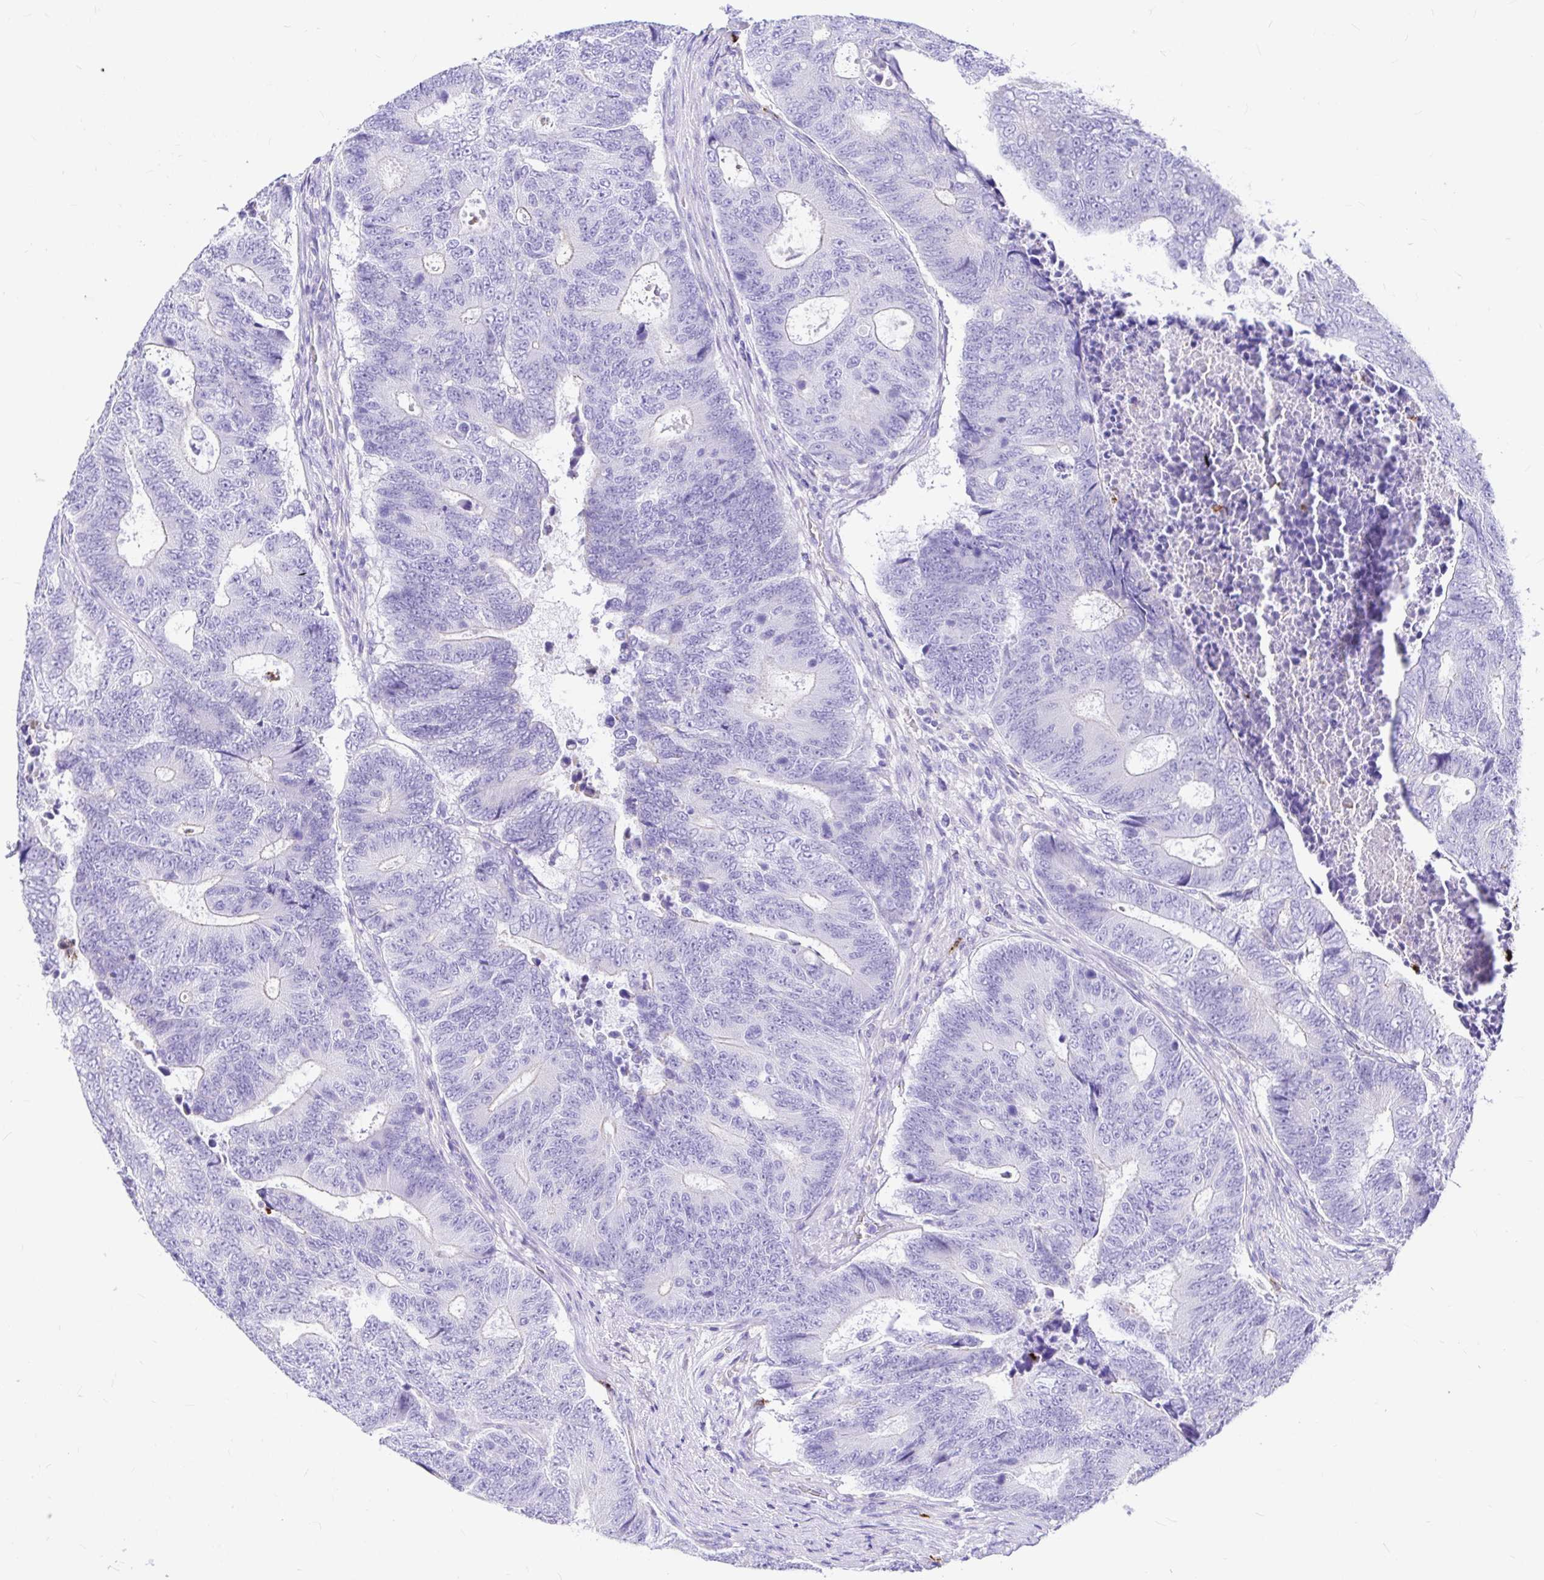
{"staining": {"intensity": "negative", "quantity": "none", "location": "none"}, "tissue": "colorectal cancer", "cell_type": "Tumor cells", "image_type": "cancer", "snomed": [{"axis": "morphology", "description": "Adenocarcinoma, NOS"}, {"axis": "topography", "description": "Colon"}], "caption": "A high-resolution micrograph shows immunohistochemistry (IHC) staining of colorectal cancer (adenocarcinoma), which displays no significant expression in tumor cells. (Brightfield microscopy of DAB IHC at high magnification).", "gene": "CLEC1B", "patient": {"sex": "female", "age": 48}}